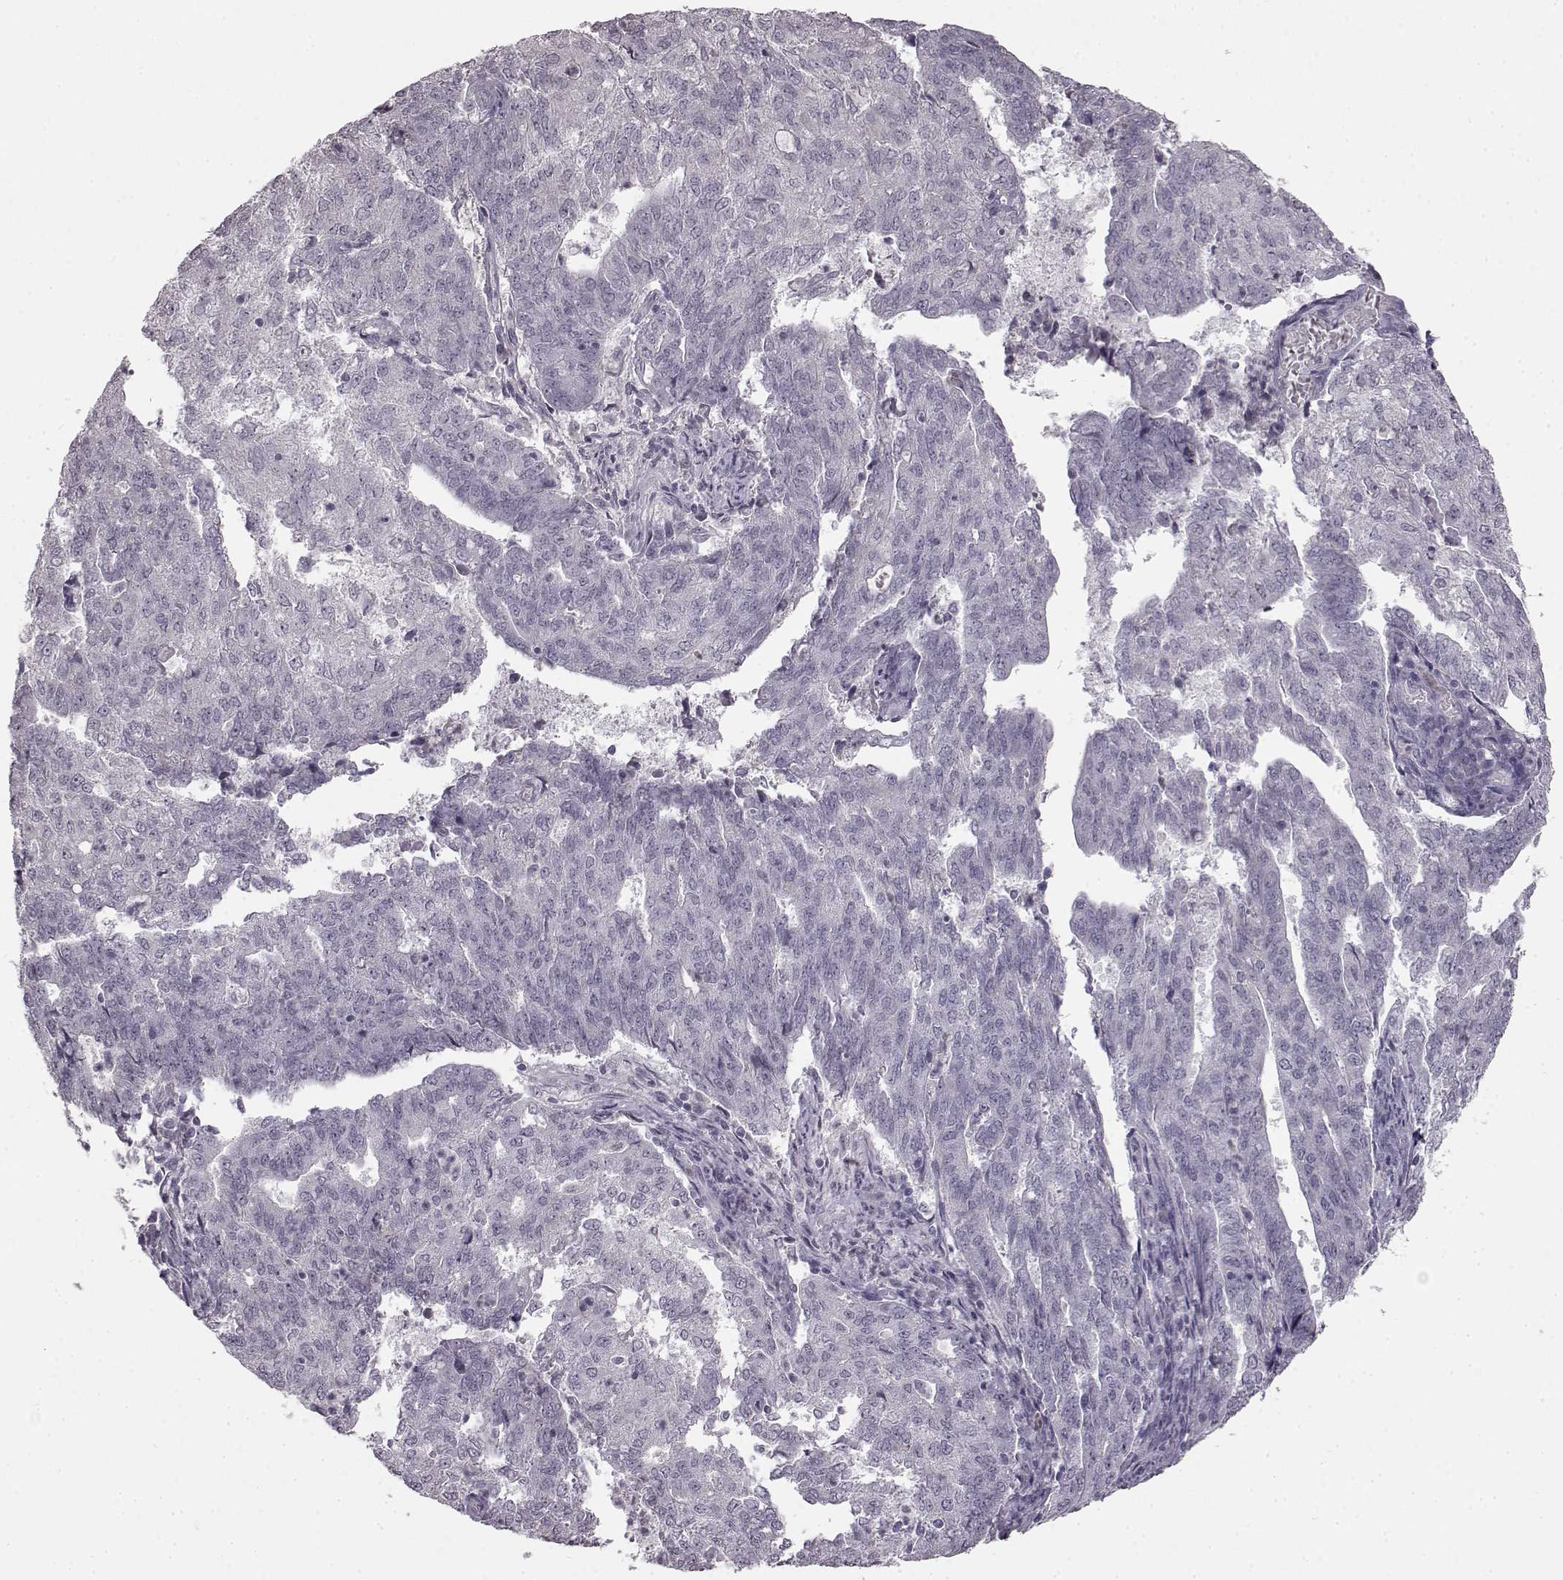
{"staining": {"intensity": "negative", "quantity": "none", "location": "none"}, "tissue": "endometrial cancer", "cell_type": "Tumor cells", "image_type": "cancer", "snomed": [{"axis": "morphology", "description": "Adenocarcinoma, NOS"}, {"axis": "topography", "description": "Endometrium"}], "caption": "Immunohistochemistry (IHC) photomicrograph of endometrial adenocarcinoma stained for a protein (brown), which displays no staining in tumor cells.", "gene": "LHB", "patient": {"sex": "female", "age": 82}}